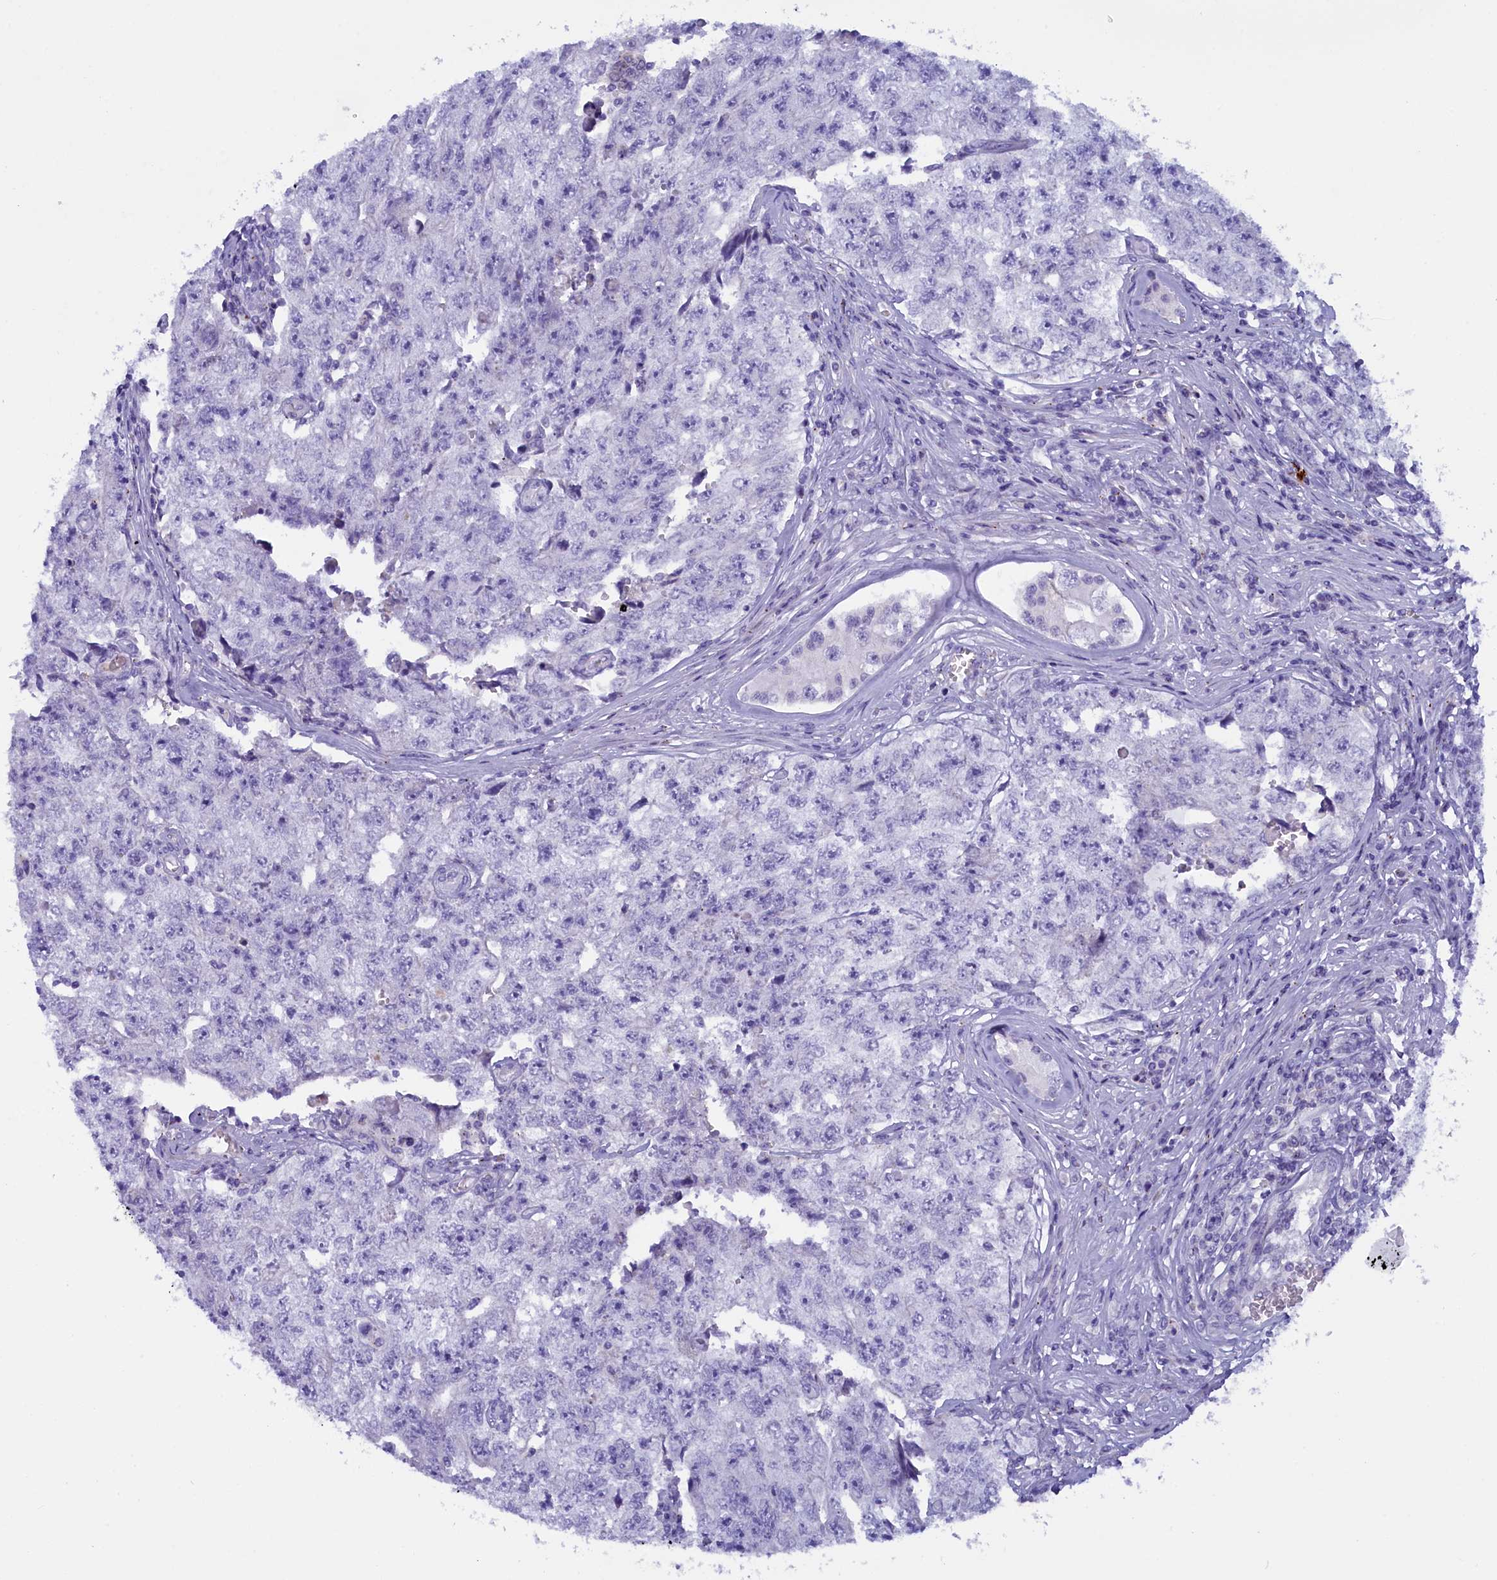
{"staining": {"intensity": "negative", "quantity": "none", "location": "none"}, "tissue": "testis cancer", "cell_type": "Tumor cells", "image_type": "cancer", "snomed": [{"axis": "morphology", "description": "Carcinoma, Embryonal, NOS"}, {"axis": "topography", "description": "Testis"}], "caption": "Image shows no significant protein staining in tumor cells of embryonal carcinoma (testis).", "gene": "RTTN", "patient": {"sex": "male", "age": 17}}